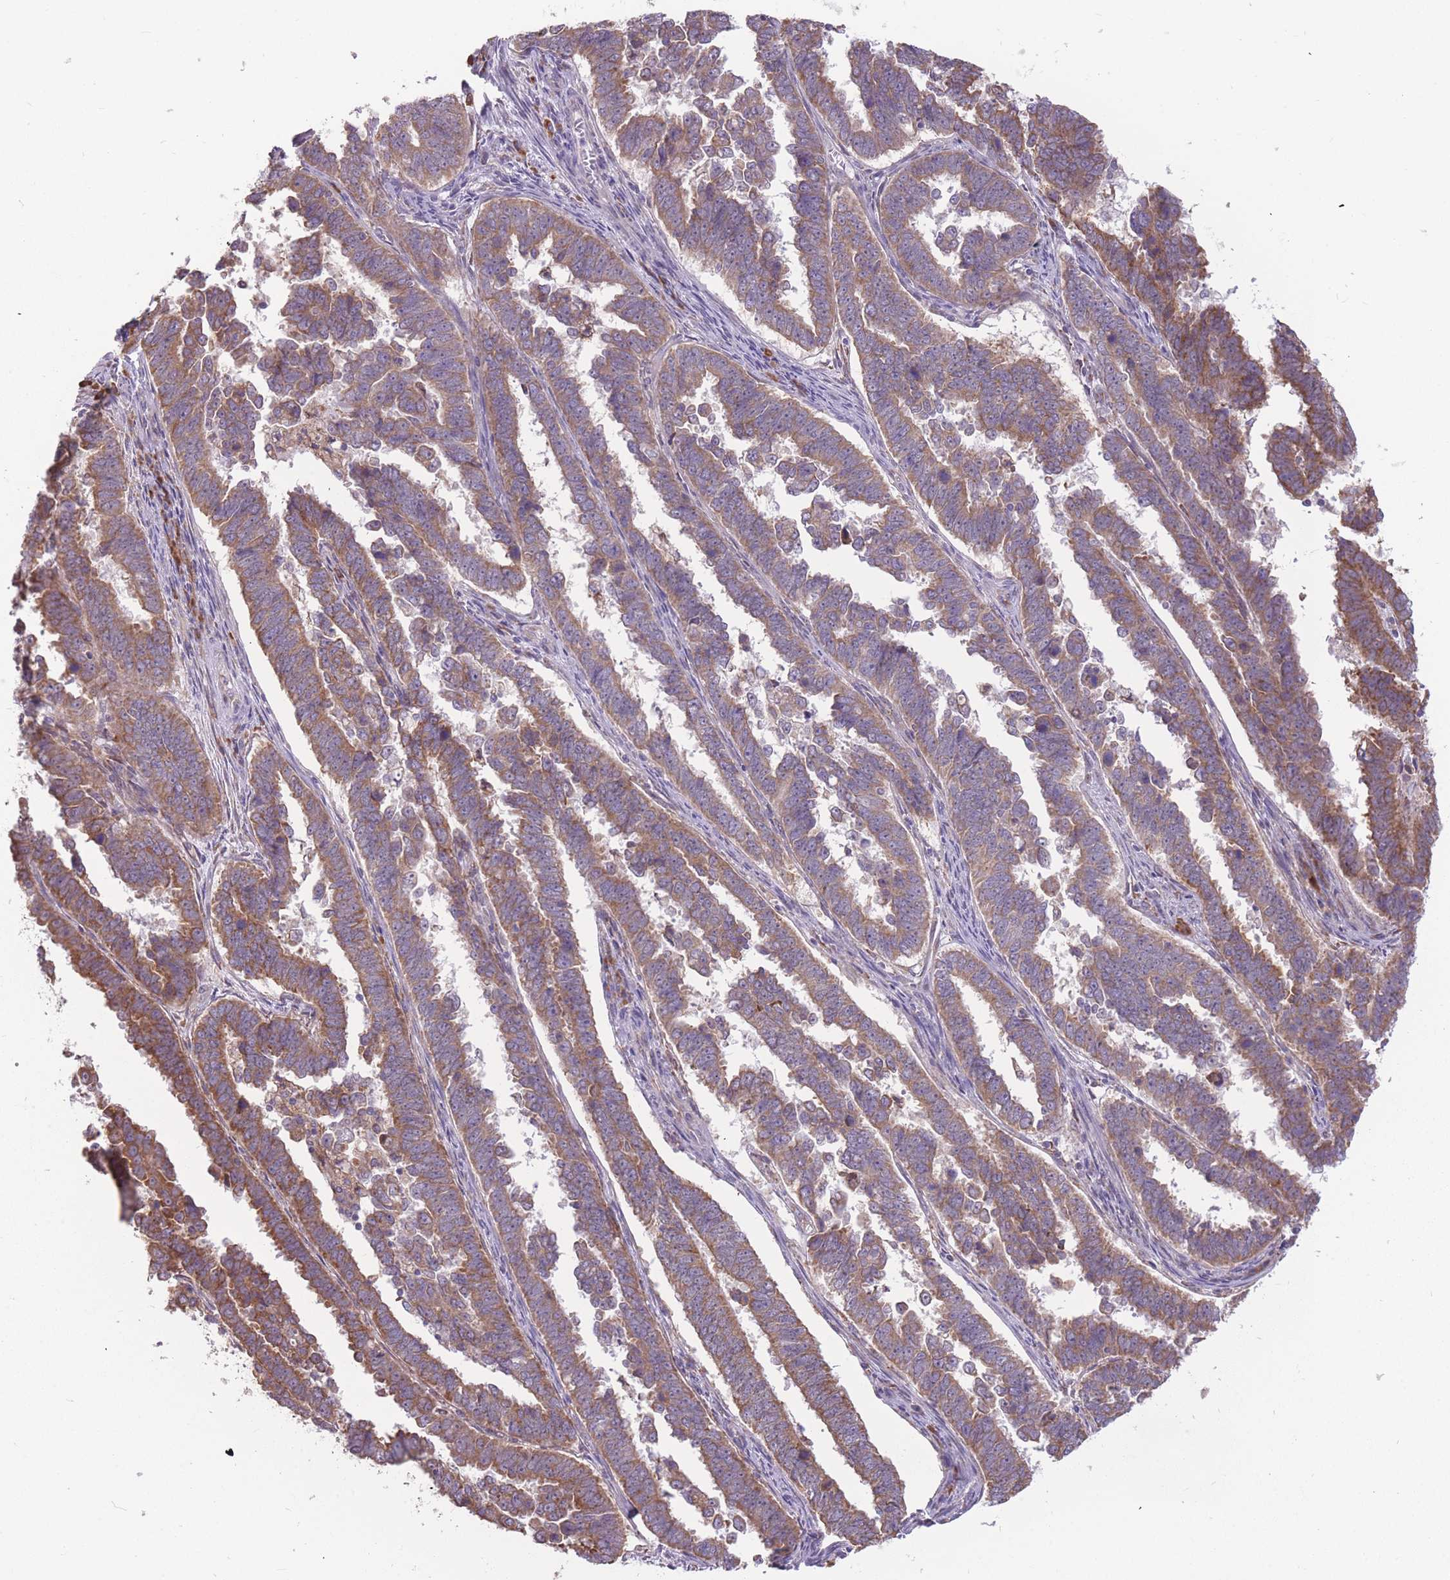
{"staining": {"intensity": "moderate", "quantity": ">75%", "location": "cytoplasmic/membranous"}, "tissue": "endometrial cancer", "cell_type": "Tumor cells", "image_type": "cancer", "snomed": [{"axis": "morphology", "description": "Adenocarcinoma, NOS"}, {"axis": "topography", "description": "Endometrium"}], "caption": "Endometrial adenocarcinoma was stained to show a protein in brown. There is medium levels of moderate cytoplasmic/membranous staining in approximately >75% of tumor cells.", "gene": "TRAPPC5", "patient": {"sex": "female", "age": 75}}